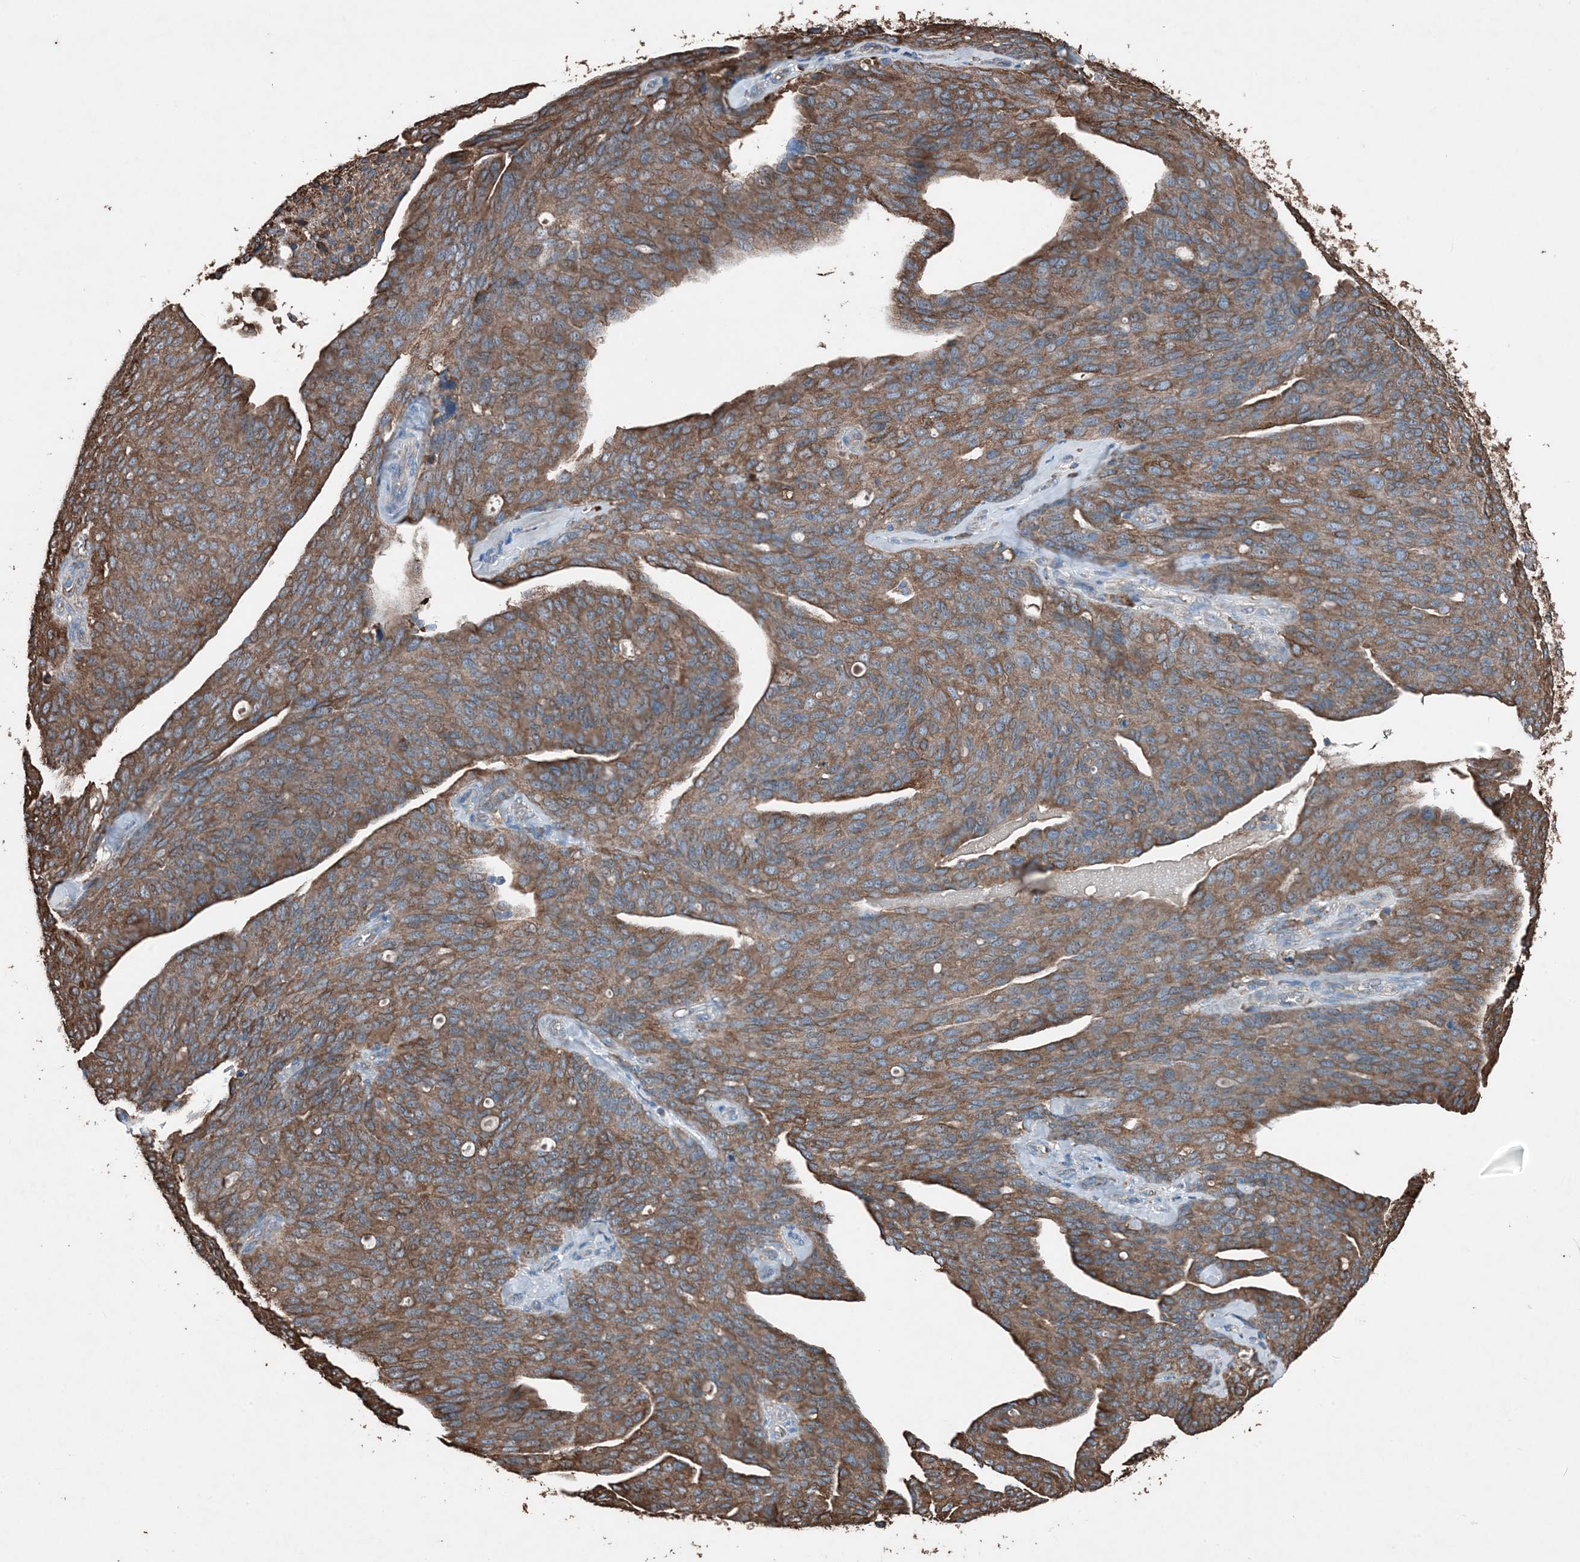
{"staining": {"intensity": "strong", "quantity": ">75%", "location": "cytoplasmic/membranous"}, "tissue": "ovarian cancer", "cell_type": "Tumor cells", "image_type": "cancer", "snomed": [{"axis": "morphology", "description": "Carcinoma, endometroid"}, {"axis": "topography", "description": "Ovary"}], "caption": "High-power microscopy captured an immunohistochemistry micrograph of ovarian cancer, revealing strong cytoplasmic/membranous positivity in about >75% of tumor cells.", "gene": "PDIA6", "patient": {"sex": "female", "age": 60}}